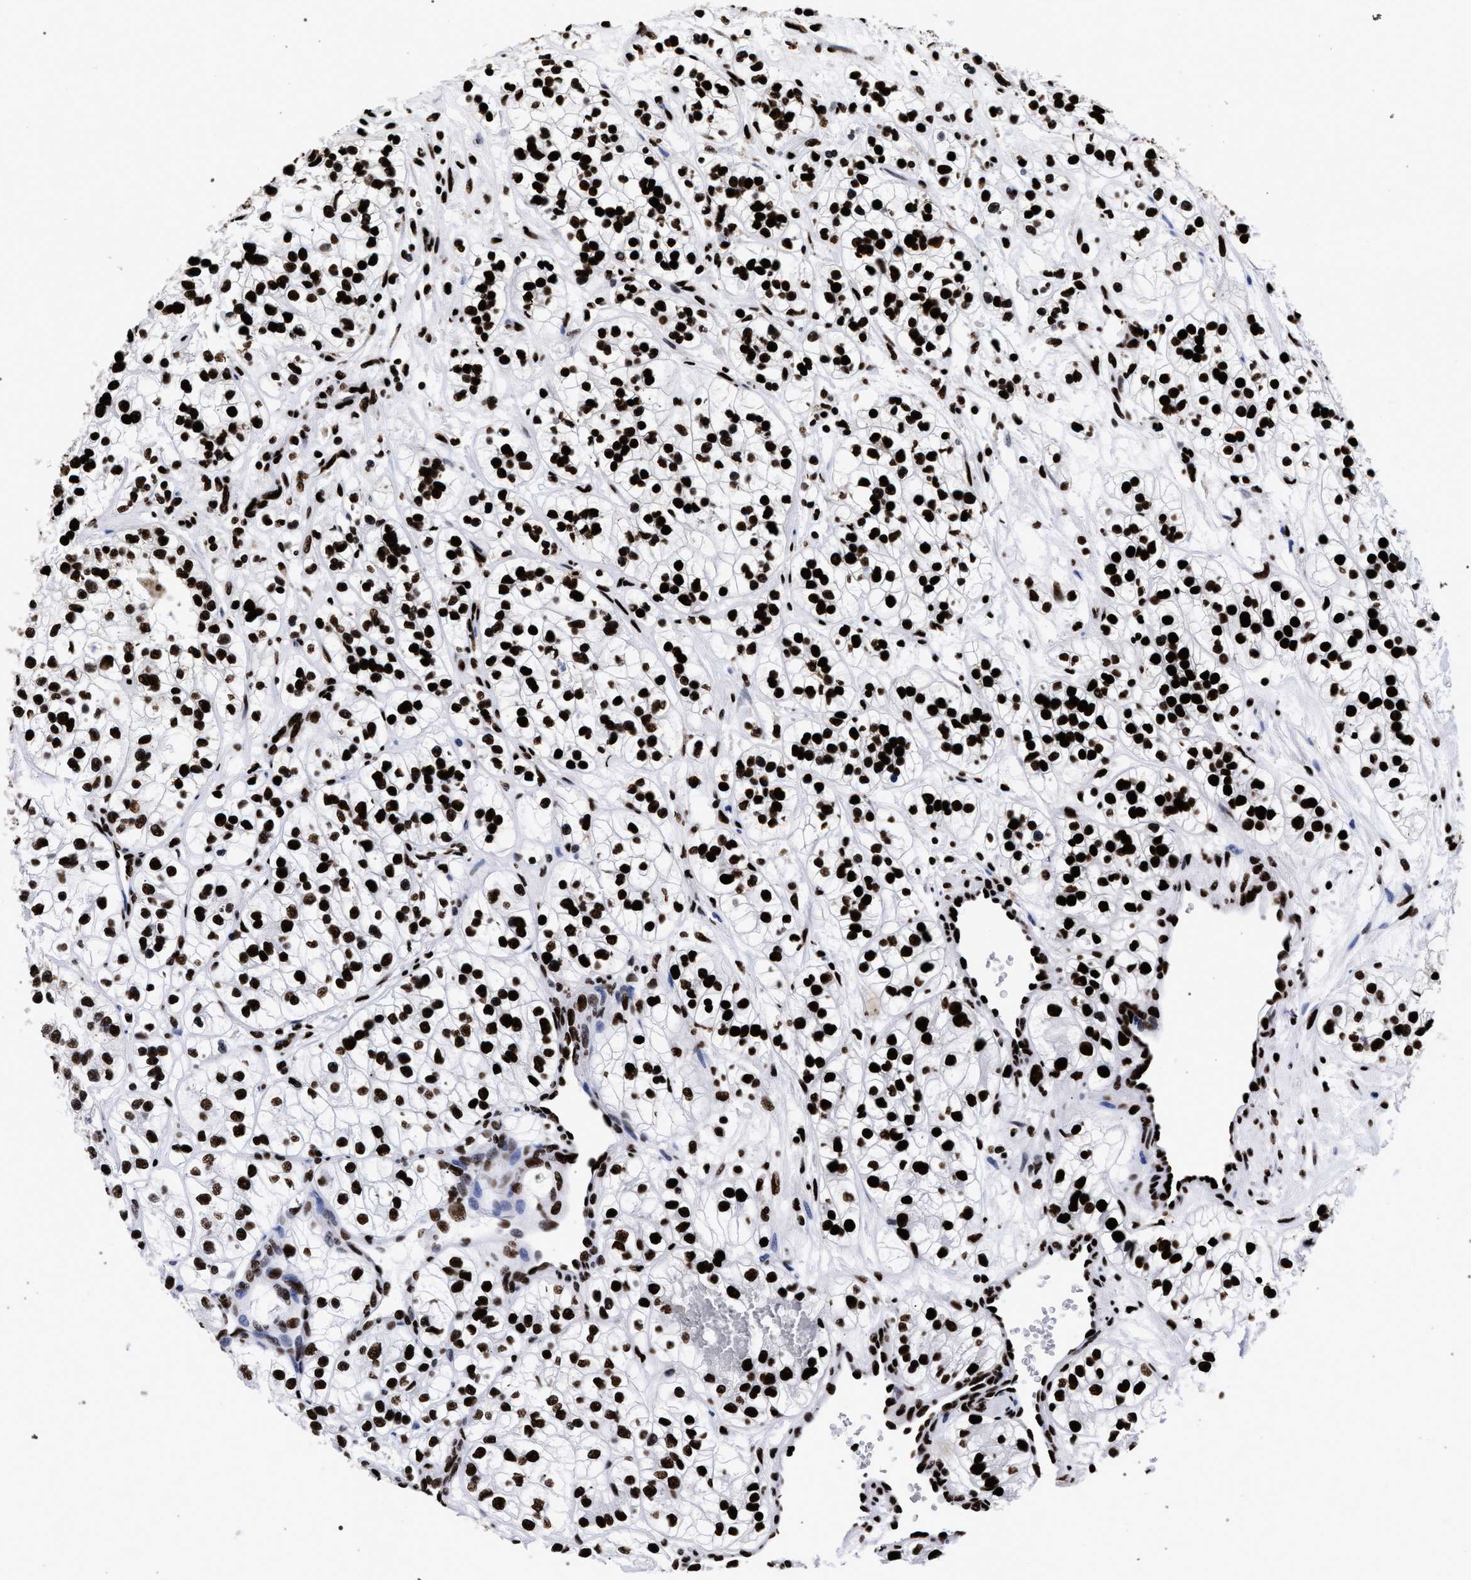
{"staining": {"intensity": "strong", "quantity": ">75%", "location": "nuclear"}, "tissue": "renal cancer", "cell_type": "Tumor cells", "image_type": "cancer", "snomed": [{"axis": "morphology", "description": "Adenocarcinoma, NOS"}, {"axis": "topography", "description": "Kidney"}], "caption": "Renal cancer was stained to show a protein in brown. There is high levels of strong nuclear positivity in approximately >75% of tumor cells.", "gene": "HNRNPA1", "patient": {"sex": "female", "age": 57}}